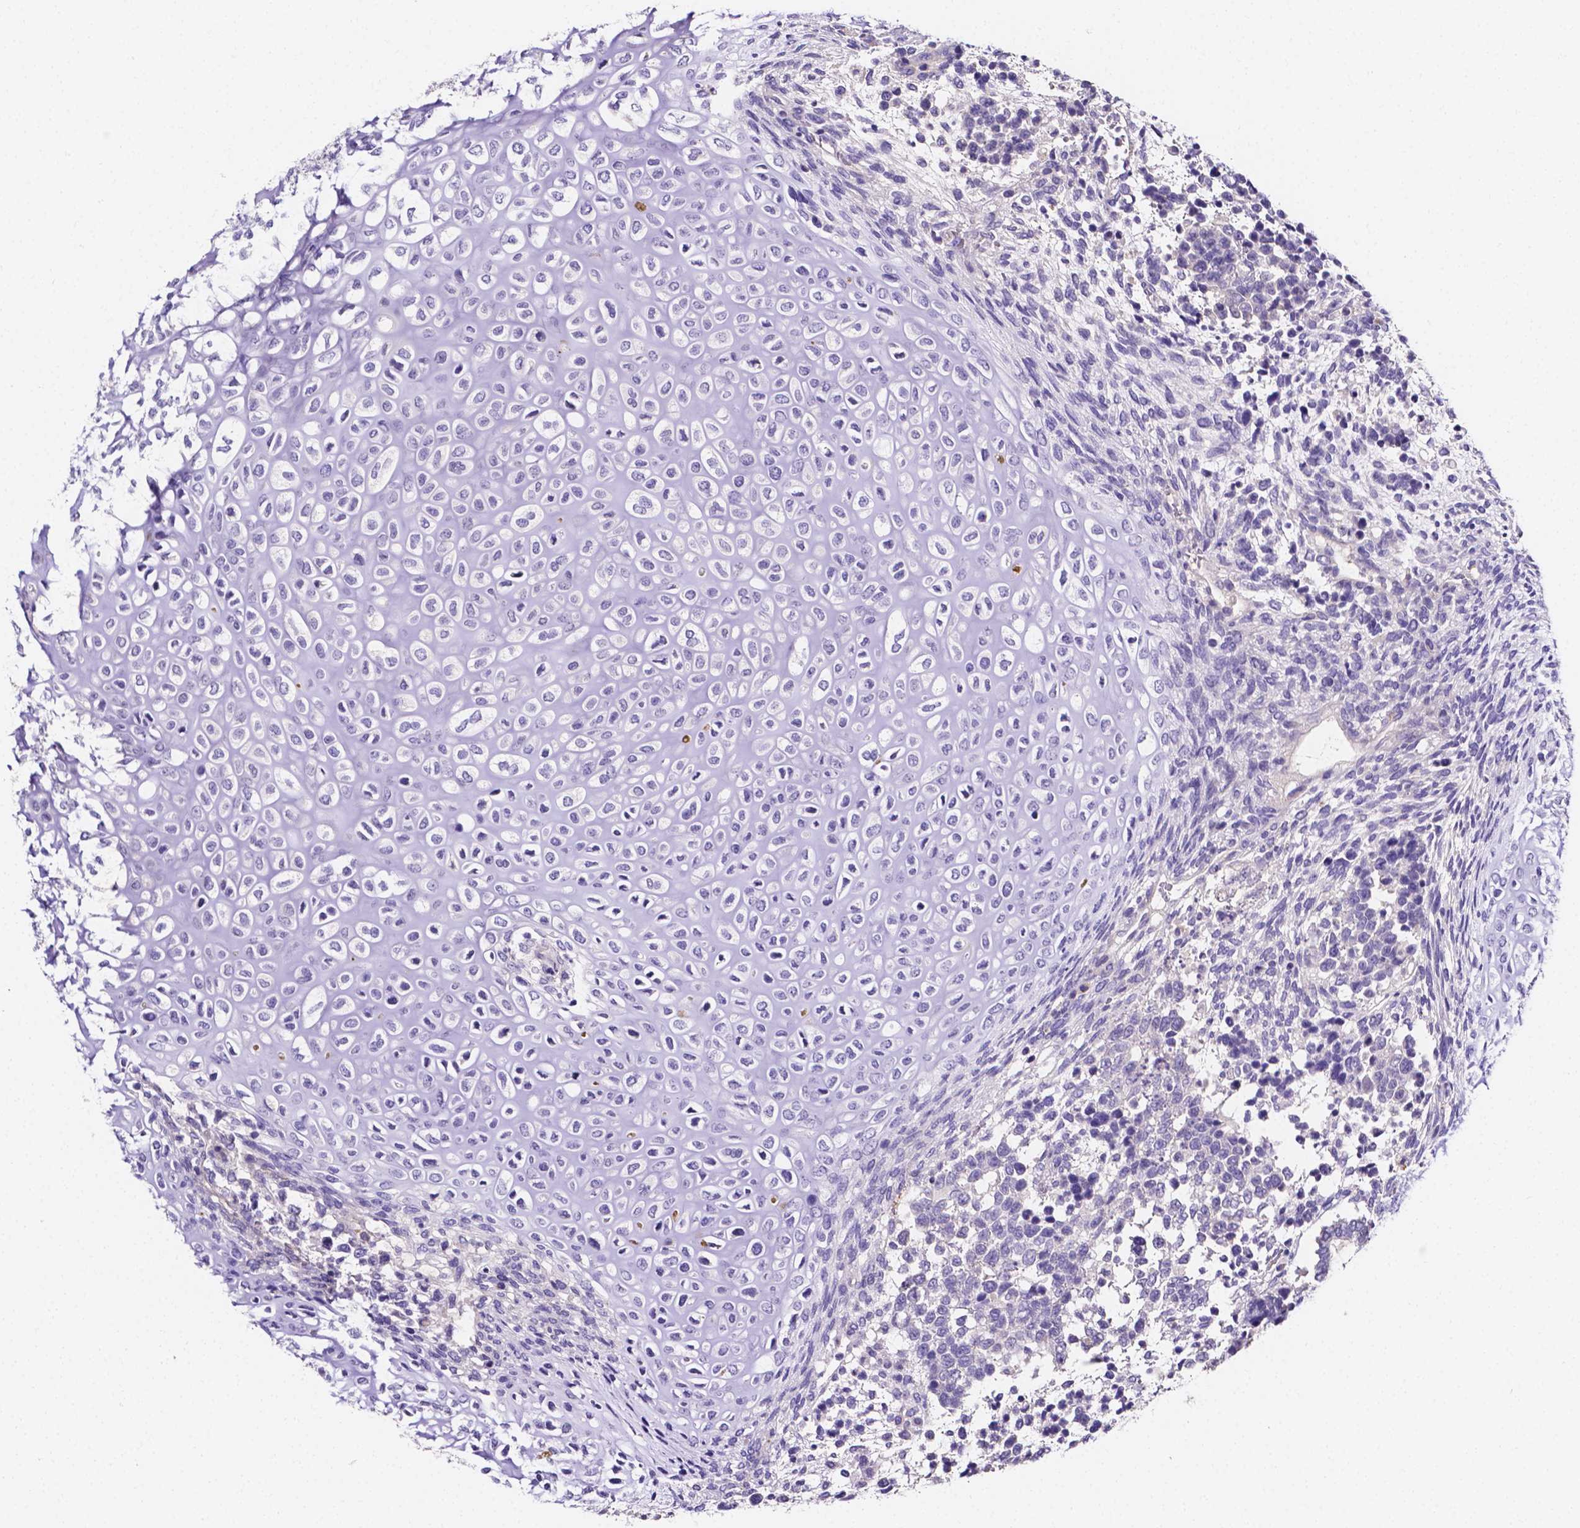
{"staining": {"intensity": "negative", "quantity": "none", "location": "none"}, "tissue": "testis cancer", "cell_type": "Tumor cells", "image_type": "cancer", "snomed": [{"axis": "morphology", "description": "Carcinoma, Embryonal, NOS"}, {"axis": "topography", "description": "Testis"}], "caption": "Immunohistochemistry (IHC) image of testis cancer (embryonal carcinoma) stained for a protein (brown), which shows no staining in tumor cells.", "gene": "NRGN", "patient": {"sex": "male", "age": 23}}